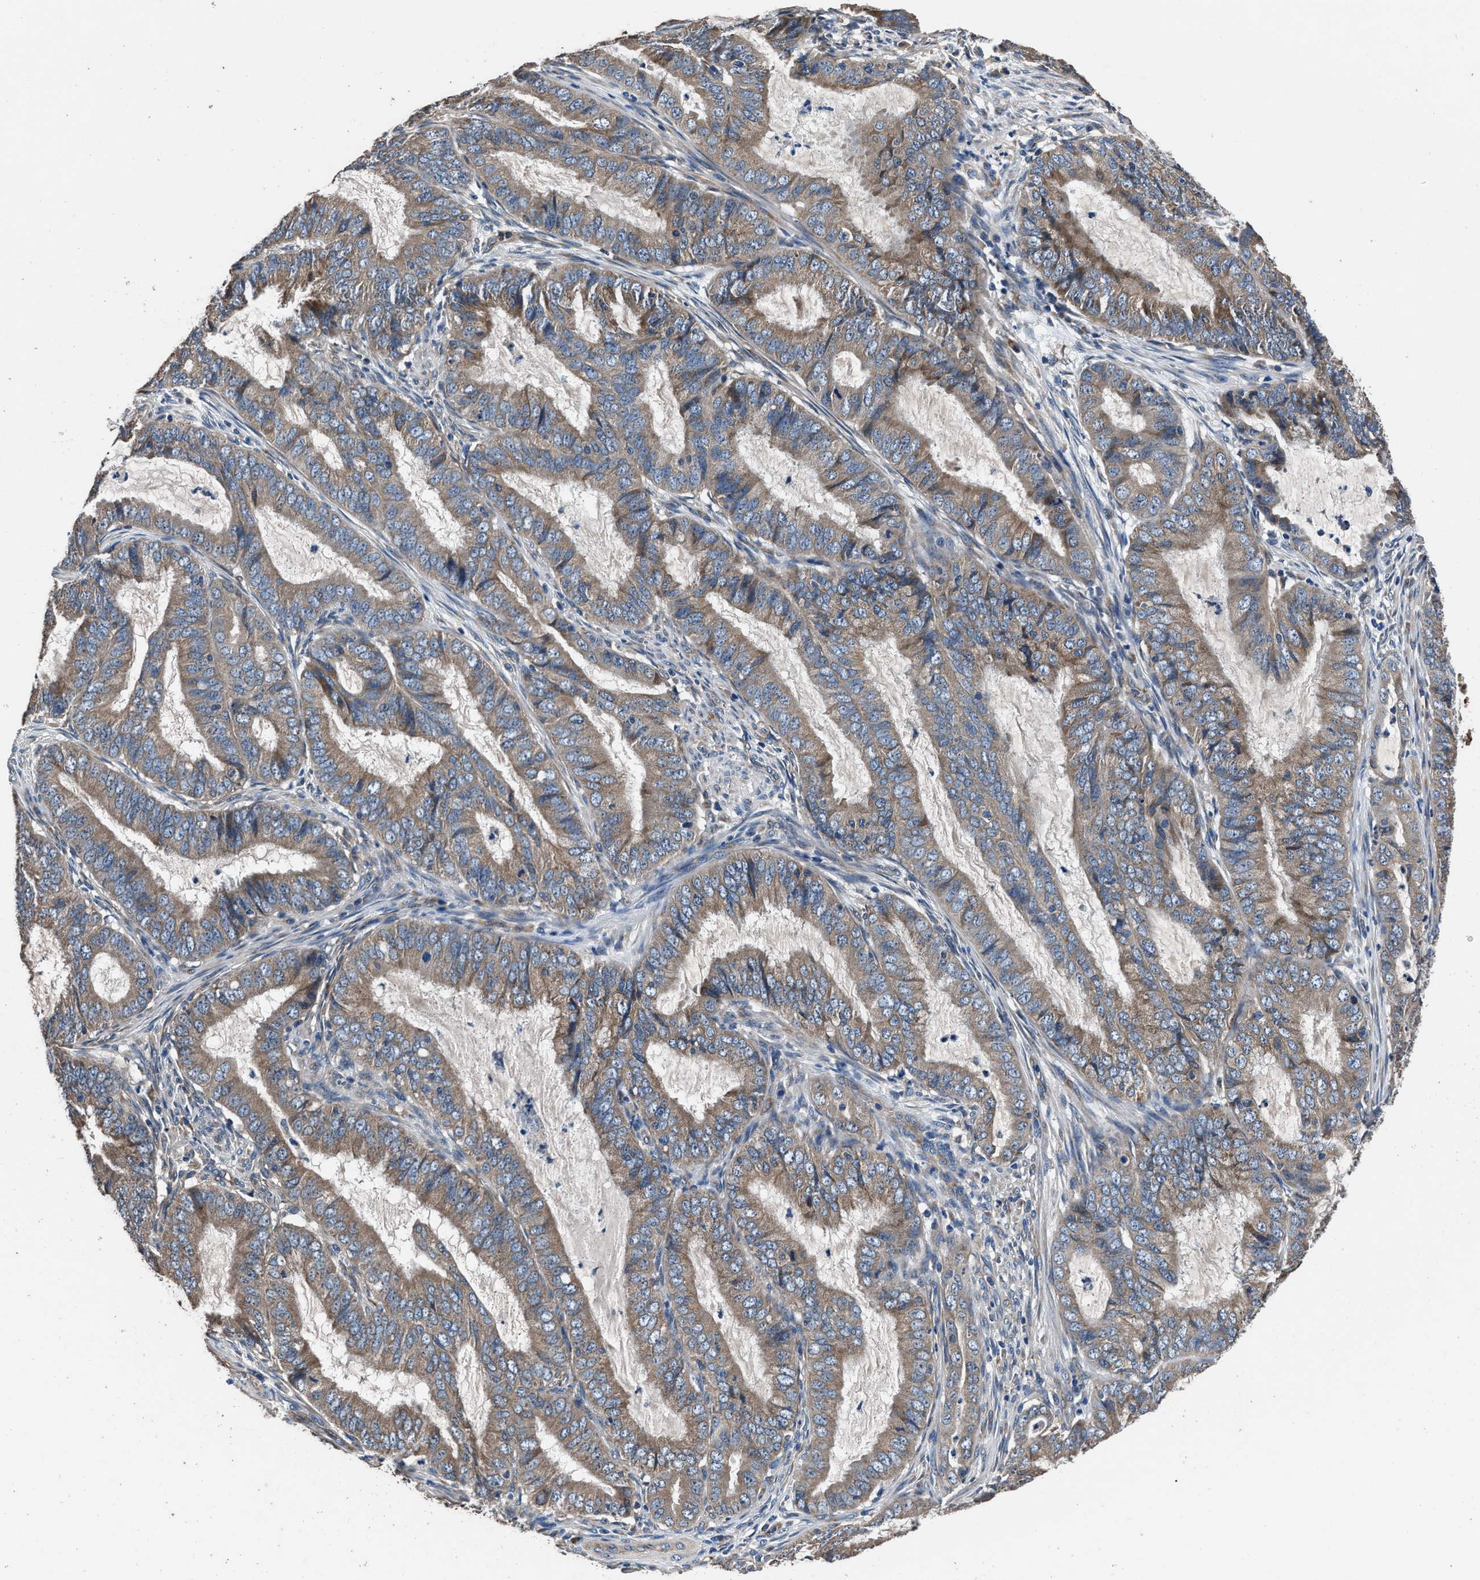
{"staining": {"intensity": "weak", "quantity": ">75%", "location": "cytoplasmic/membranous"}, "tissue": "endometrial cancer", "cell_type": "Tumor cells", "image_type": "cancer", "snomed": [{"axis": "morphology", "description": "Adenocarcinoma, NOS"}, {"axis": "topography", "description": "Endometrium"}], "caption": "Endometrial cancer (adenocarcinoma) tissue shows weak cytoplasmic/membranous staining in about >75% of tumor cells, visualized by immunohistochemistry. (DAB (3,3'-diaminobenzidine) IHC with brightfield microscopy, high magnification).", "gene": "DHRS7B", "patient": {"sex": "female", "age": 70}}